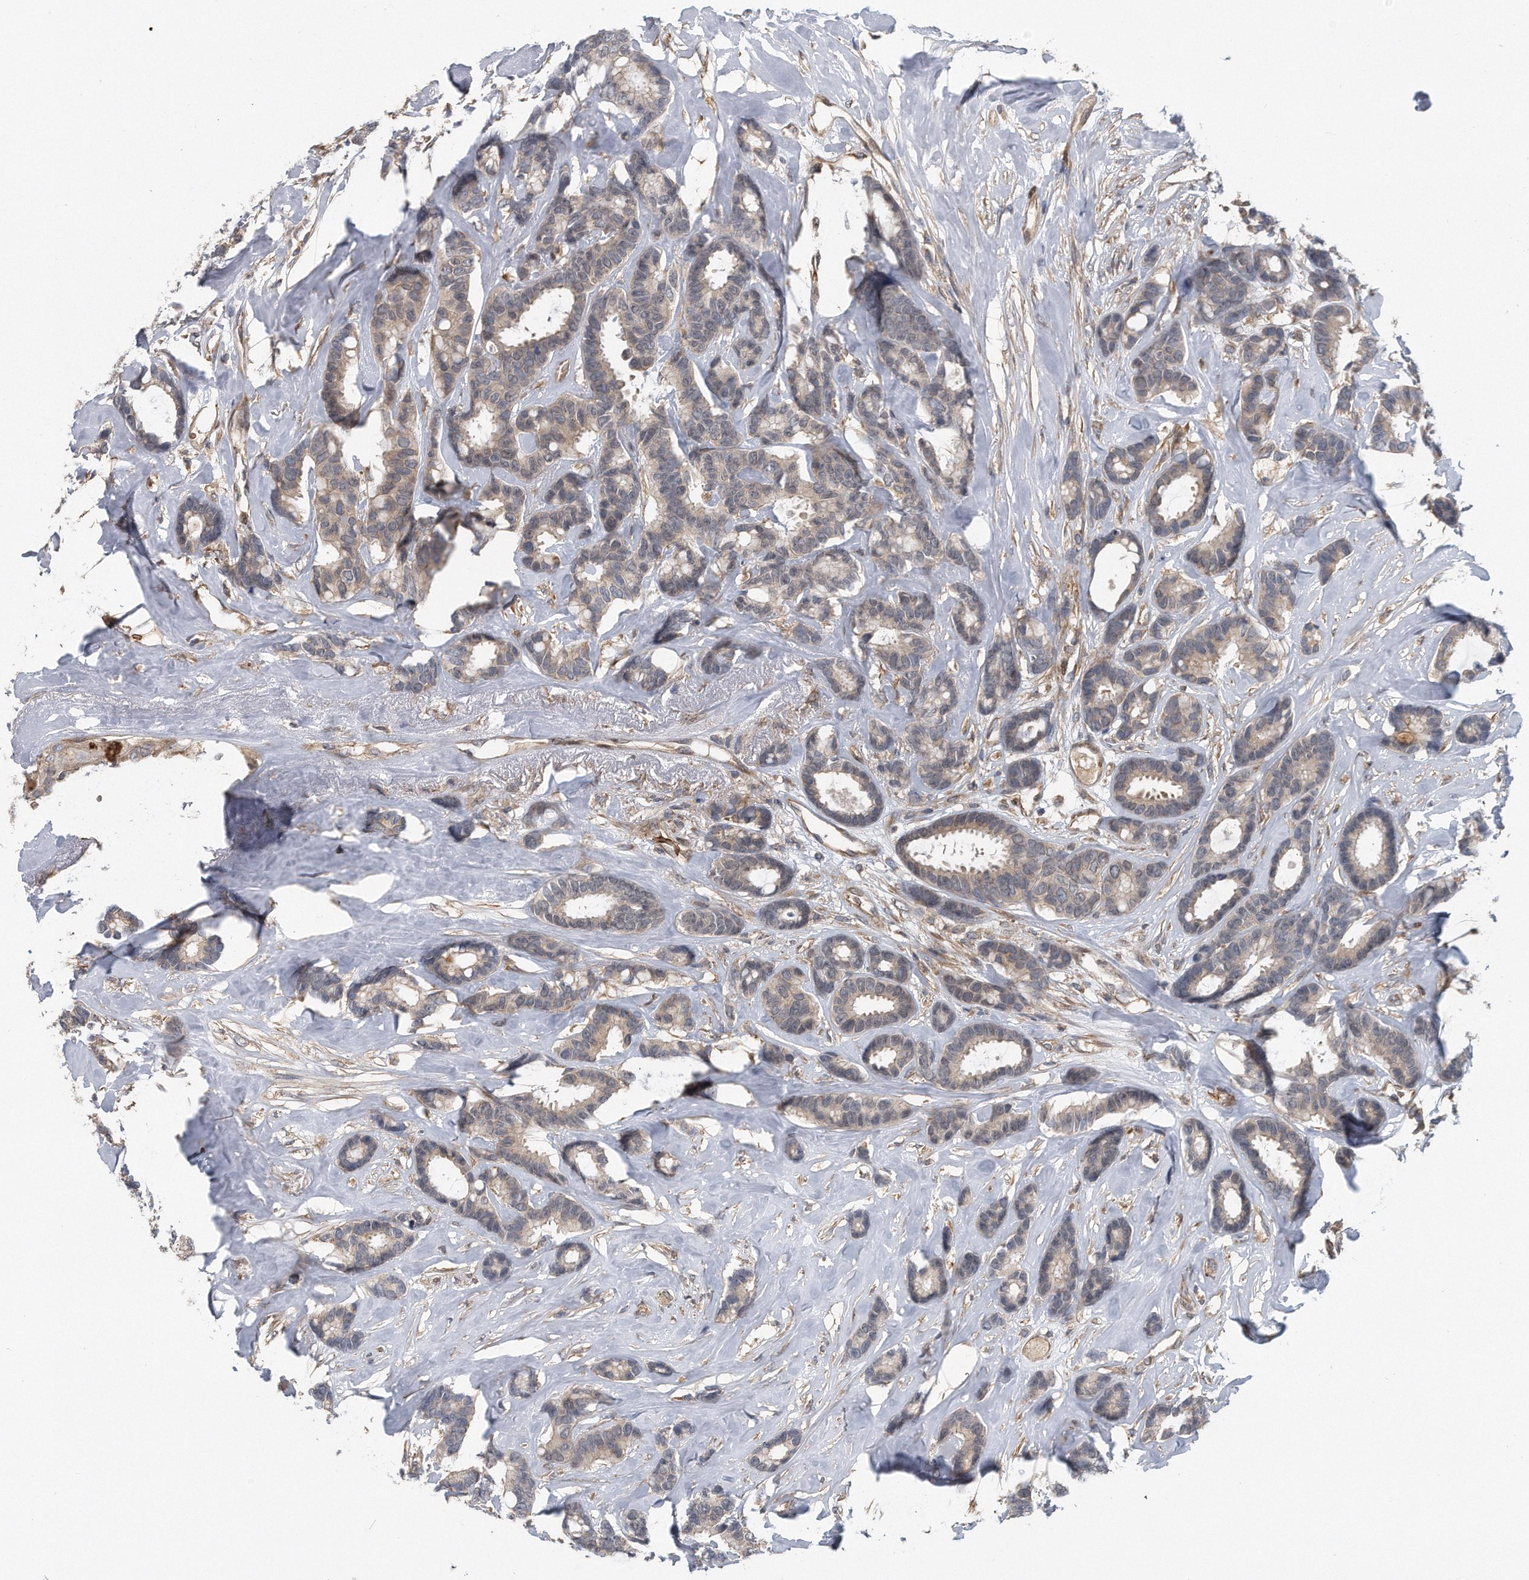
{"staining": {"intensity": "weak", "quantity": "25%-75%", "location": "cytoplasmic/membranous"}, "tissue": "breast cancer", "cell_type": "Tumor cells", "image_type": "cancer", "snomed": [{"axis": "morphology", "description": "Duct carcinoma"}, {"axis": "topography", "description": "Breast"}], "caption": "Human breast cancer stained for a protein (brown) reveals weak cytoplasmic/membranous positive positivity in approximately 25%-75% of tumor cells.", "gene": "ZNF79", "patient": {"sex": "female", "age": 87}}